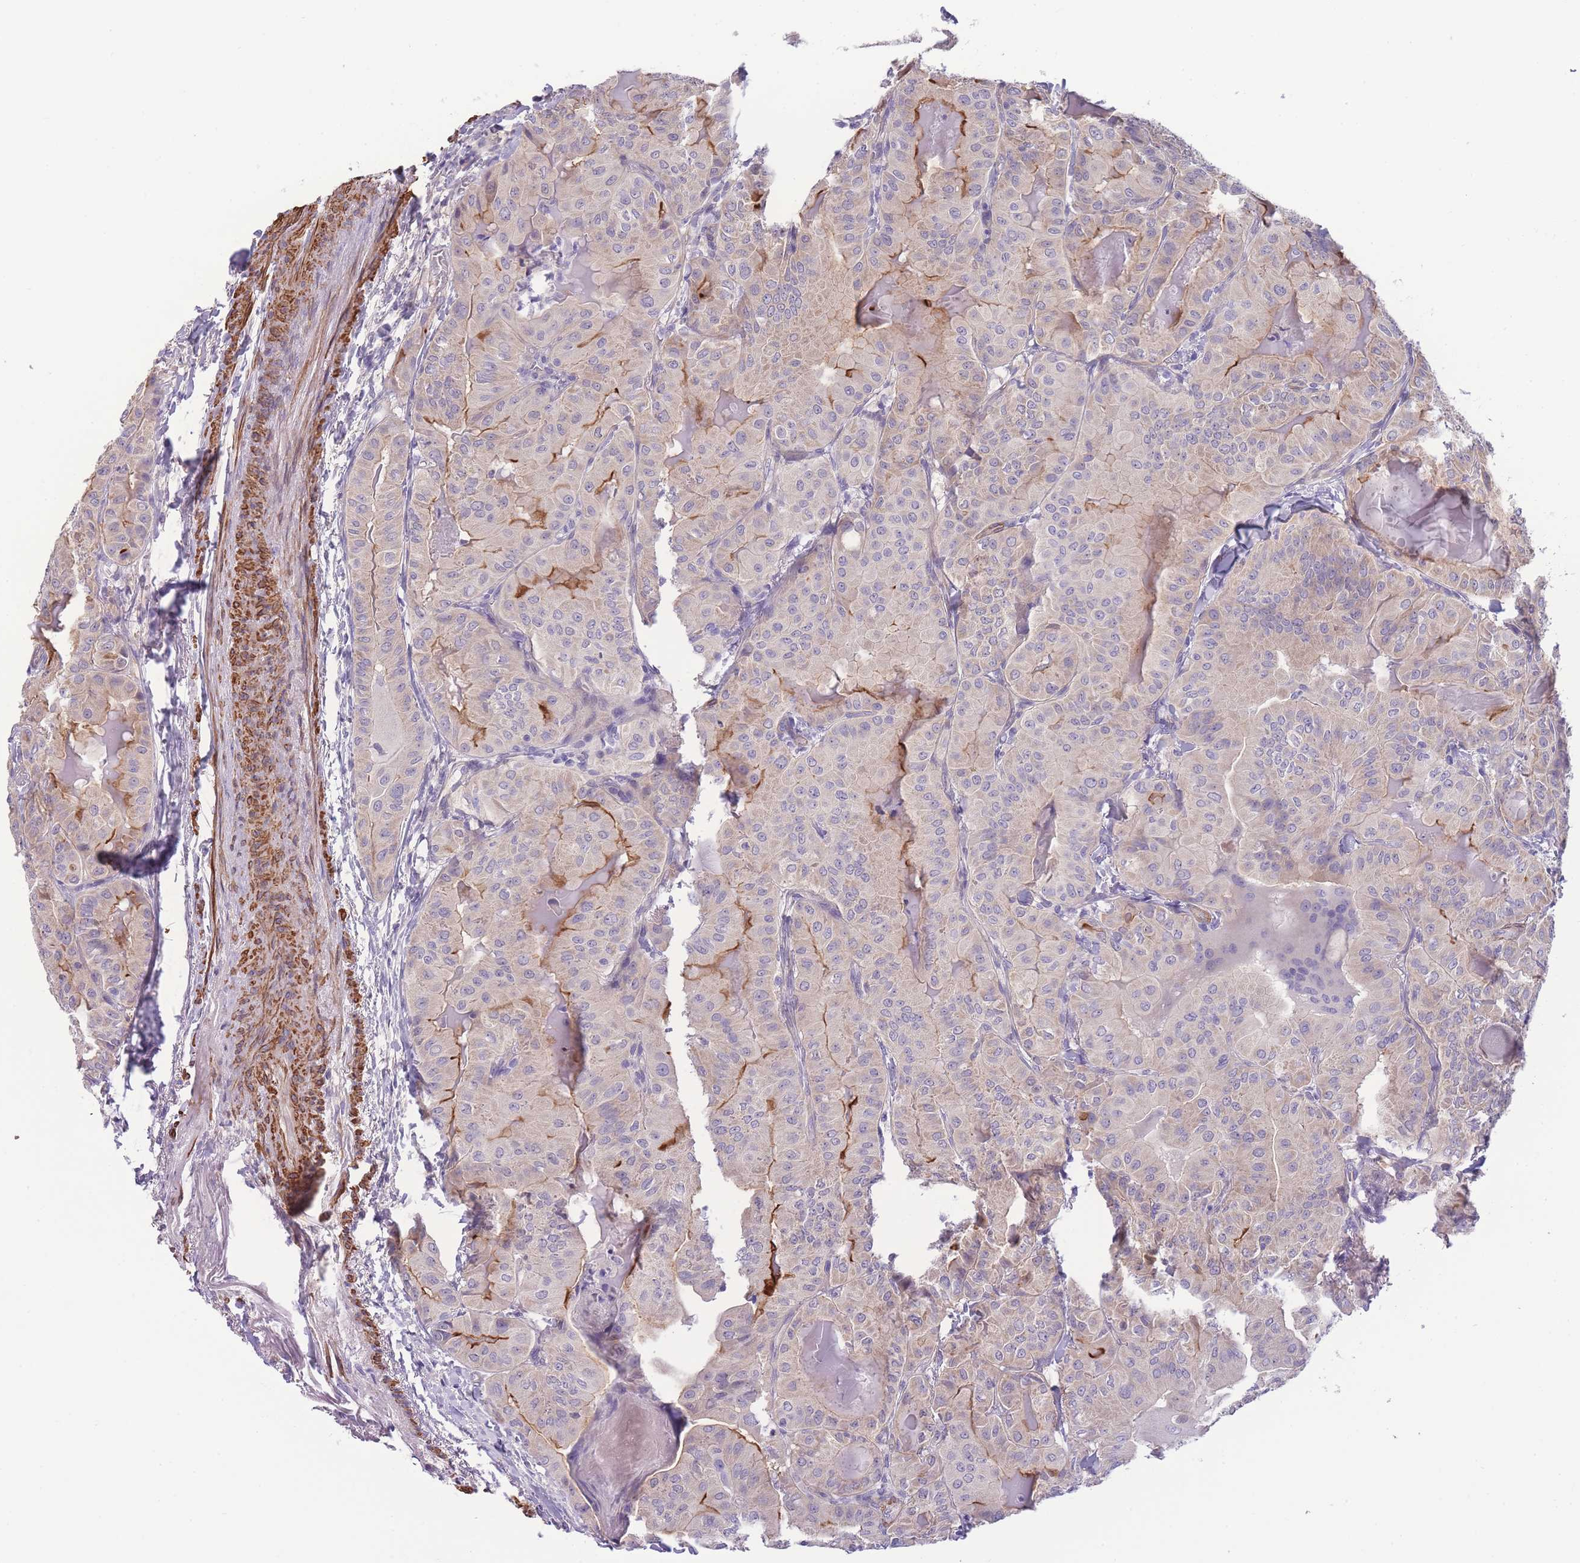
{"staining": {"intensity": "moderate", "quantity": "<25%", "location": "cytoplasmic/membranous"}, "tissue": "thyroid cancer", "cell_type": "Tumor cells", "image_type": "cancer", "snomed": [{"axis": "morphology", "description": "Papillary adenocarcinoma, NOS"}, {"axis": "topography", "description": "Thyroid gland"}], "caption": "Moderate cytoplasmic/membranous staining for a protein is present in approximately <25% of tumor cells of thyroid papillary adenocarcinoma using immunohistochemistry (IHC).", "gene": "FAM124A", "patient": {"sex": "female", "age": 68}}